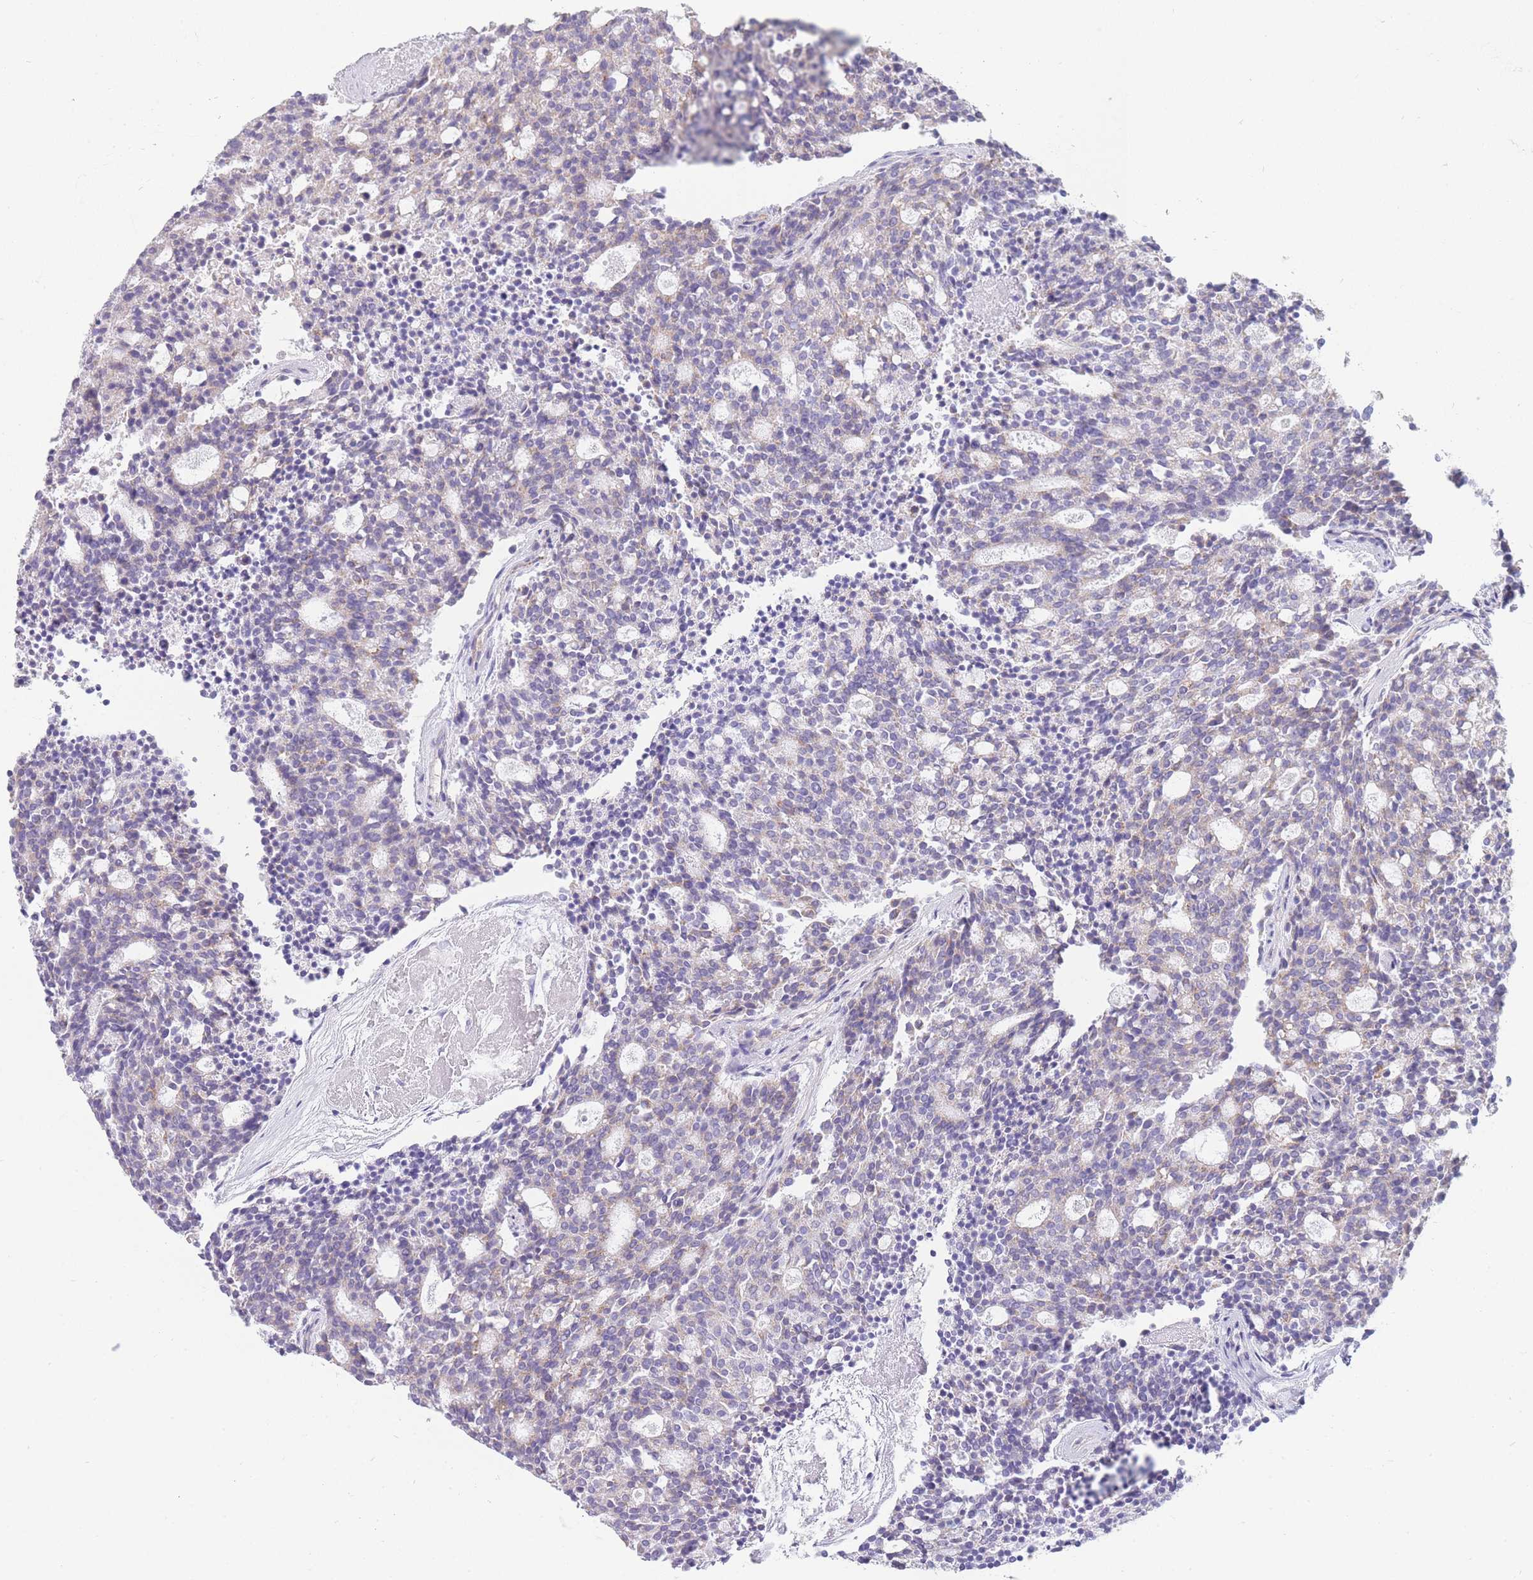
{"staining": {"intensity": "negative", "quantity": "none", "location": "none"}, "tissue": "carcinoid", "cell_type": "Tumor cells", "image_type": "cancer", "snomed": [{"axis": "morphology", "description": "Carcinoid, malignant, NOS"}, {"axis": "topography", "description": "Pancreas"}], "caption": "Tumor cells are negative for protein expression in human carcinoid (malignant).", "gene": "UPK1A", "patient": {"sex": "female", "age": 54}}